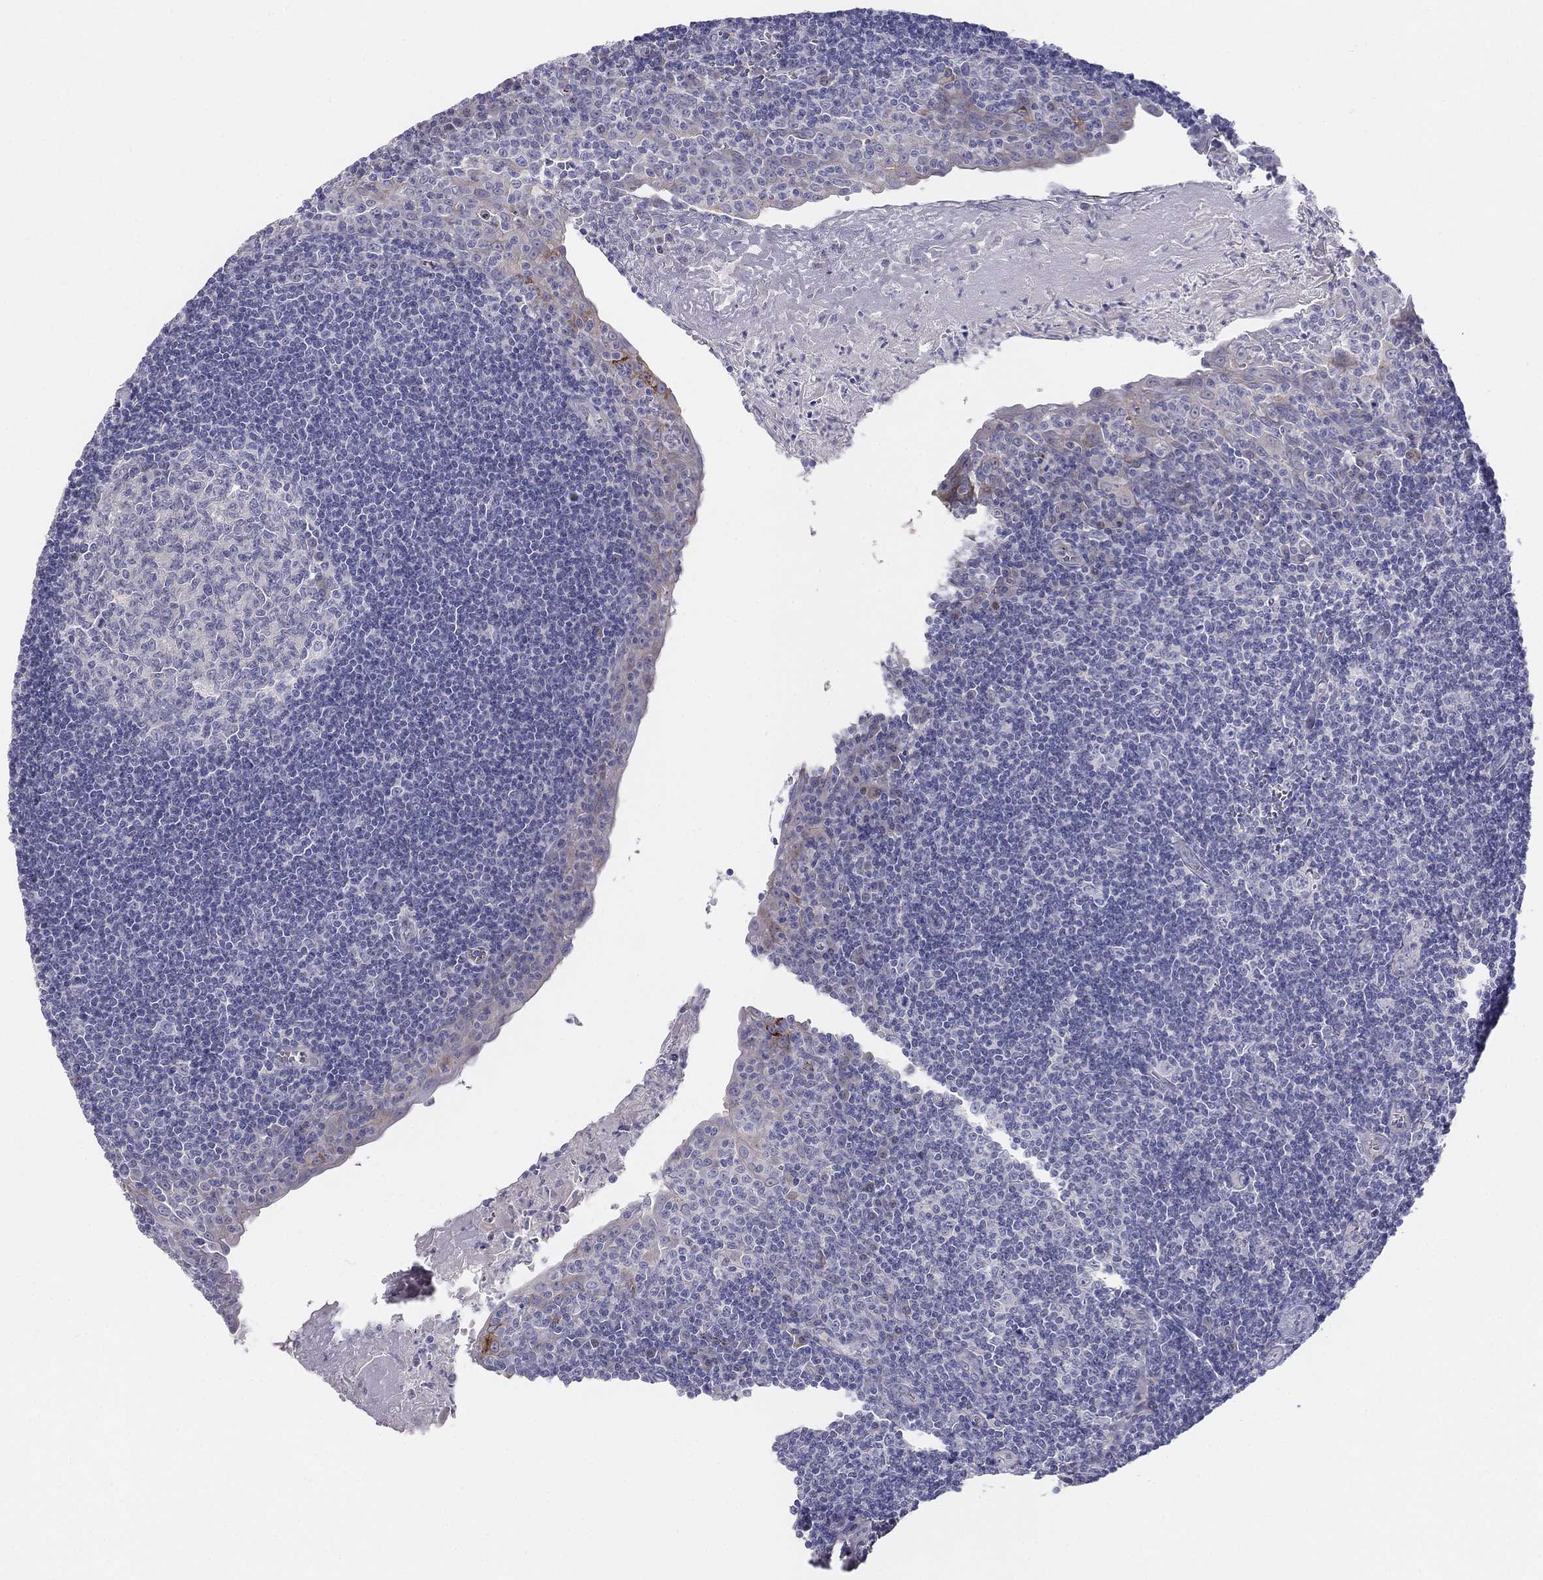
{"staining": {"intensity": "negative", "quantity": "none", "location": "none"}, "tissue": "tonsil", "cell_type": "Germinal center cells", "image_type": "normal", "snomed": [{"axis": "morphology", "description": "Normal tissue, NOS"}, {"axis": "morphology", "description": "Inflammation, NOS"}, {"axis": "topography", "description": "Tonsil"}], "caption": "High power microscopy image of an IHC photomicrograph of normal tonsil, revealing no significant expression in germinal center cells. The staining was performed using DAB to visualize the protein expression in brown, while the nuclei were stained in blue with hematoxylin (Magnification: 20x).", "gene": "MGAT4C", "patient": {"sex": "female", "age": 31}}